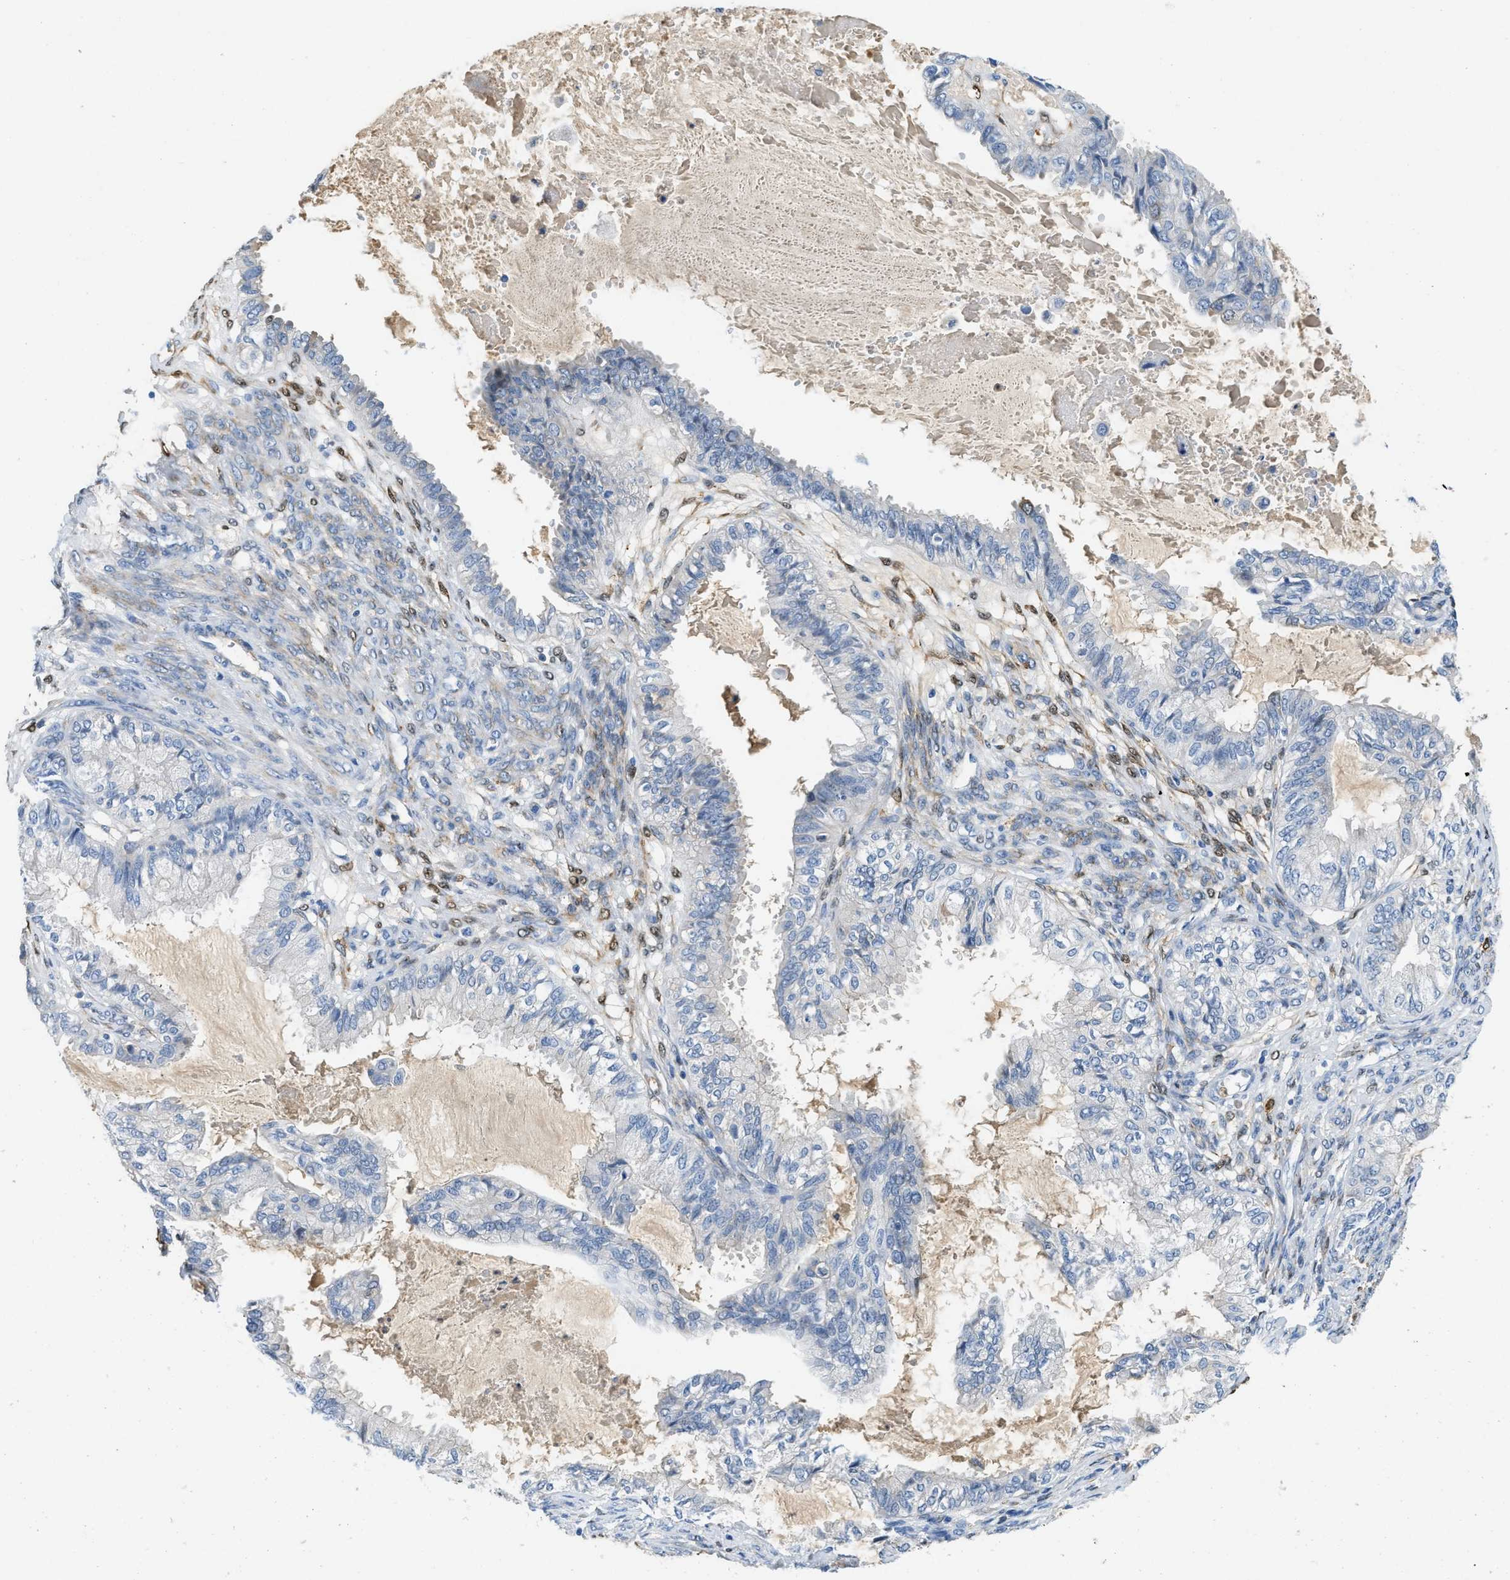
{"staining": {"intensity": "negative", "quantity": "none", "location": "none"}, "tissue": "cervical cancer", "cell_type": "Tumor cells", "image_type": "cancer", "snomed": [{"axis": "morphology", "description": "Normal tissue, NOS"}, {"axis": "morphology", "description": "Adenocarcinoma, NOS"}, {"axis": "topography", "description": "Cervix"}, {"axis": "topography", "description": "Endometrium"}], "caption": "Cervical adenocarcinoma stained for a protein using immunohistochemistry displays no expression tumor cells.", "gene": "SPEG", "patient": {"sex": "female", "age": 86}}